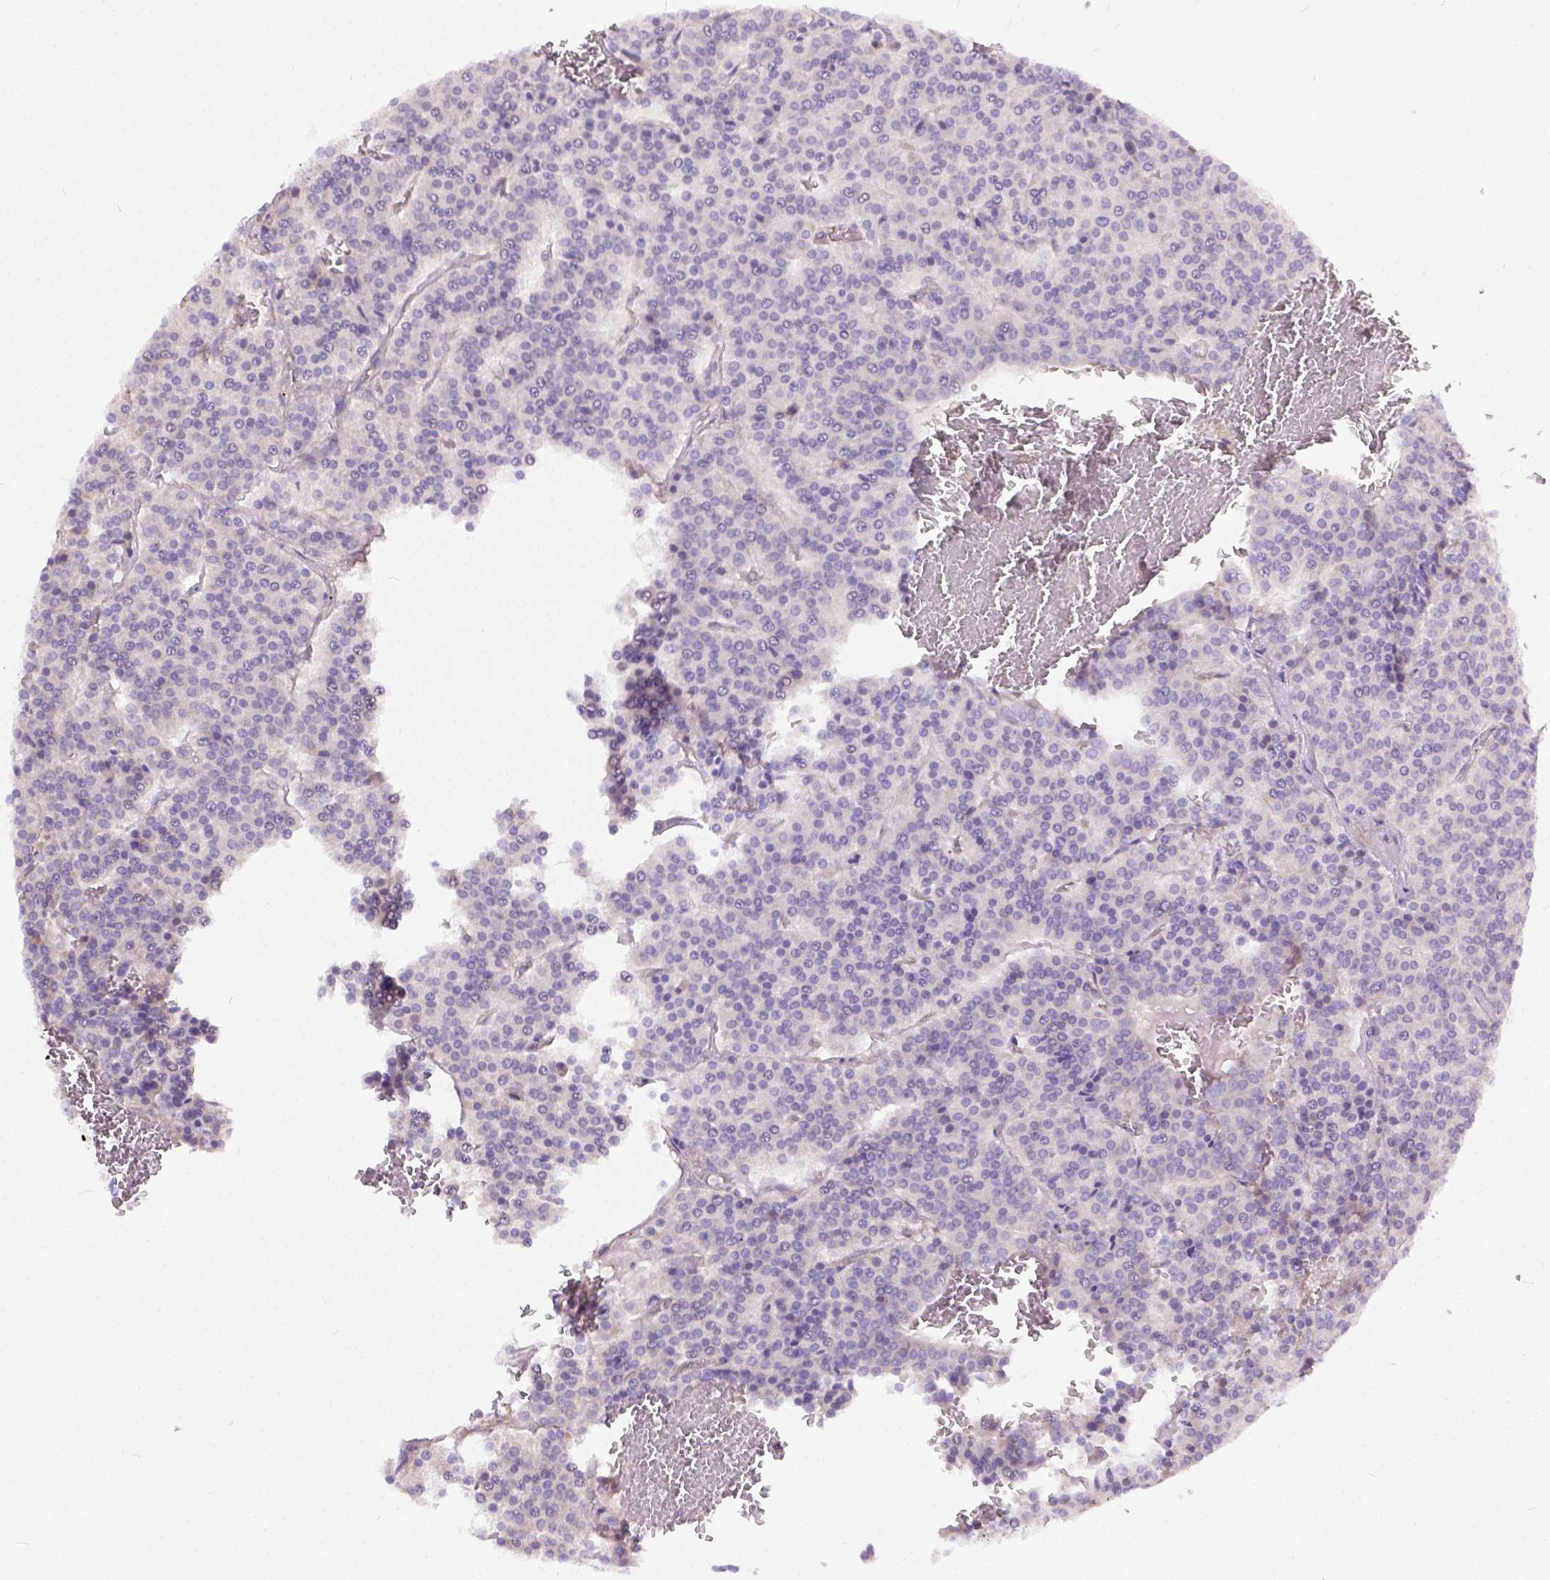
{"staining": {"intensity": "negative", "quantity": "none", "location": "none"}, "tissue": "carcinoid", "cell_type": "Tumor cells", "image_type": "cancer", "snomed": [{"axis": "morphology", "description": "Carcinoid, malignant, NOS"}, {"axis": "topography", "description": "Lung"}], "caption": "A photomicrograph of carcinoid stained for a protein exhibits no brown staining in tumor cells.", "gene": "CADM4", "patient": {"sex": "male", "age": 70}}